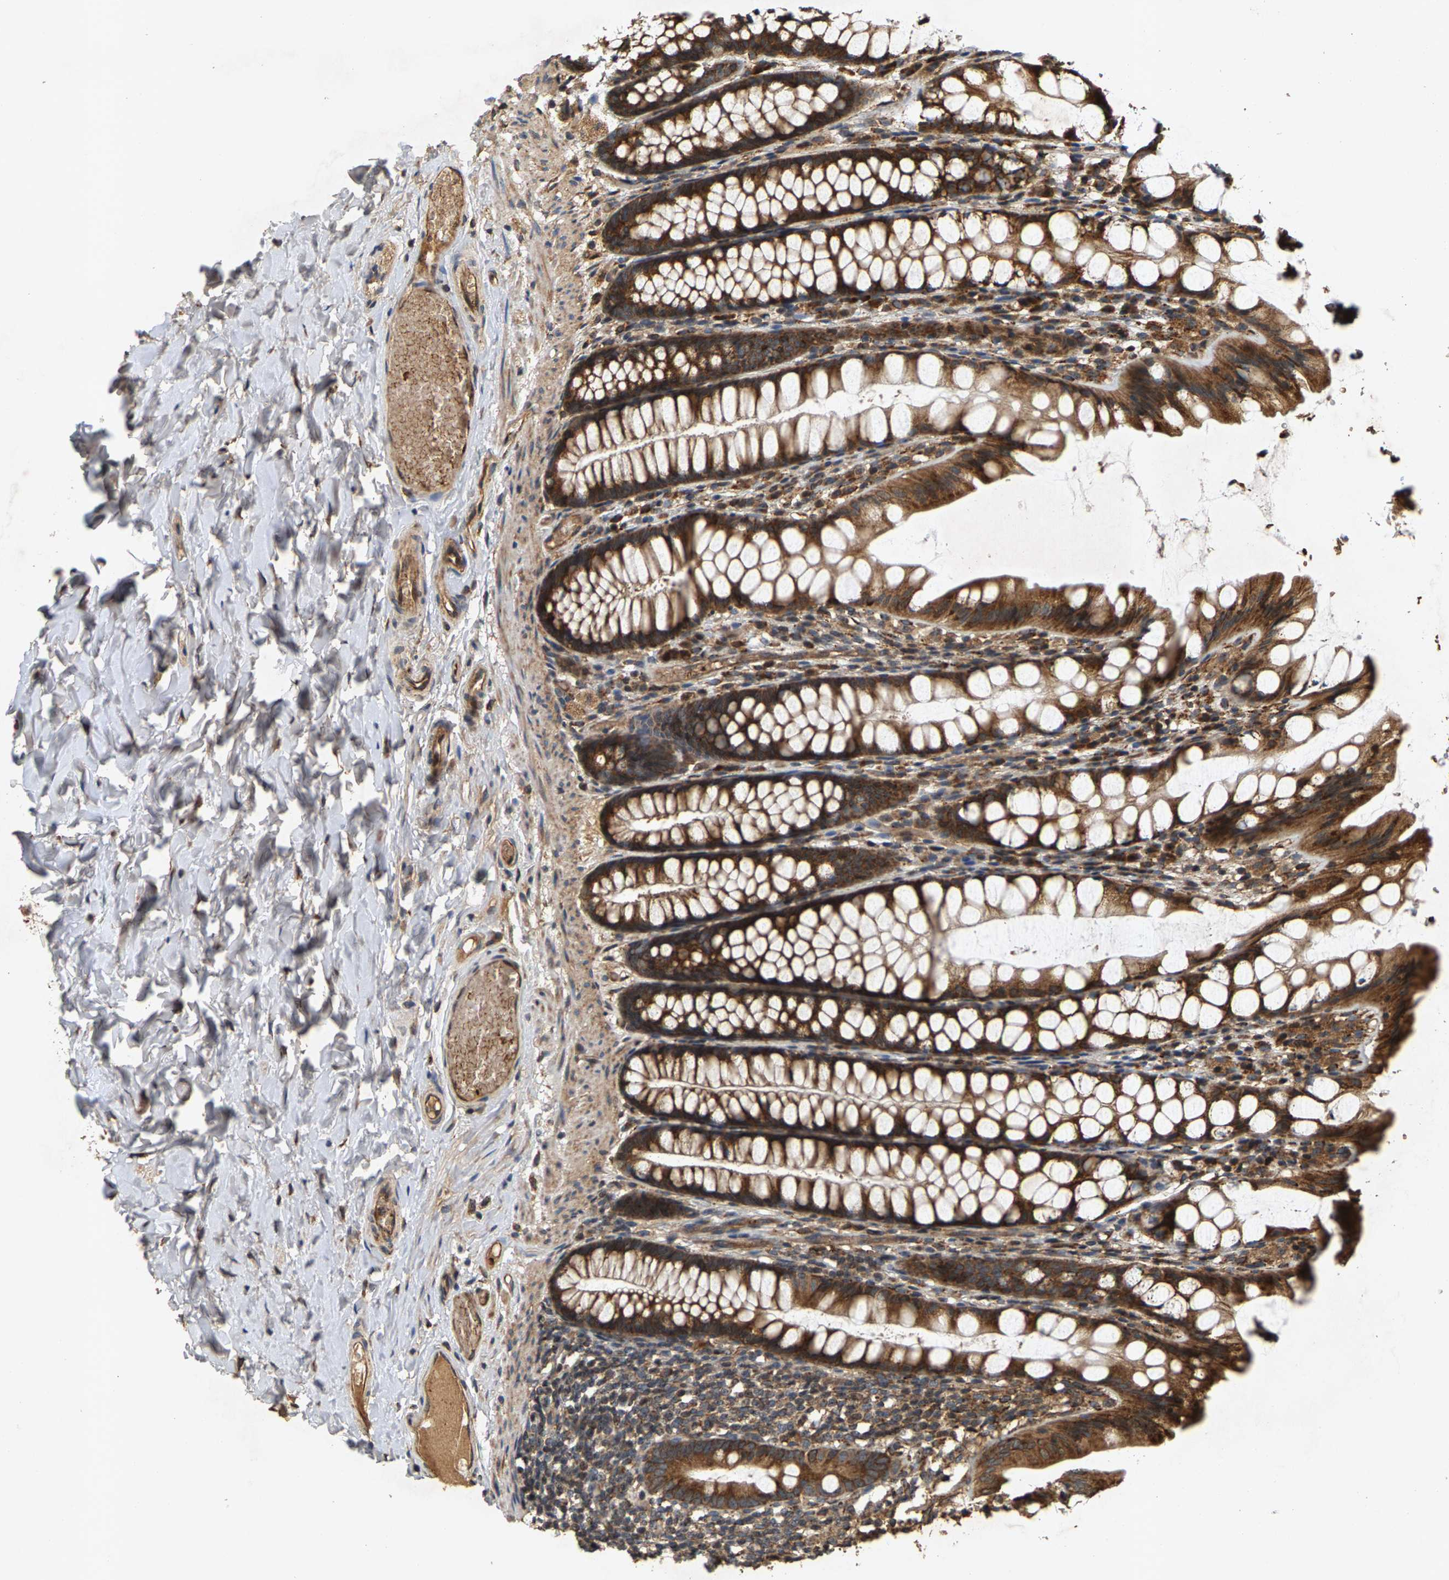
{"staining": {"intensity": "strong", "quantity": ">75%", "location": "cytoplasmic/membranous"}, "tissue": "colon", "cell_type": "Endothelial cells", "image_type": "normal", "snomed": [{"axis": "morphology", "description": "Normal tissue, NOS"}, {"axis": "topography", "description": "Colon"}], "caption": "IHC of benign human colon demonstrates high levels of strong cytoplasmic/membranous expression in about >75% of endothelial cells. (DAB IHC, brown staining for protein, blue staining for nuclei).", "gene": "CIDEC", "patient": {"sex": "male", "age": 47}}